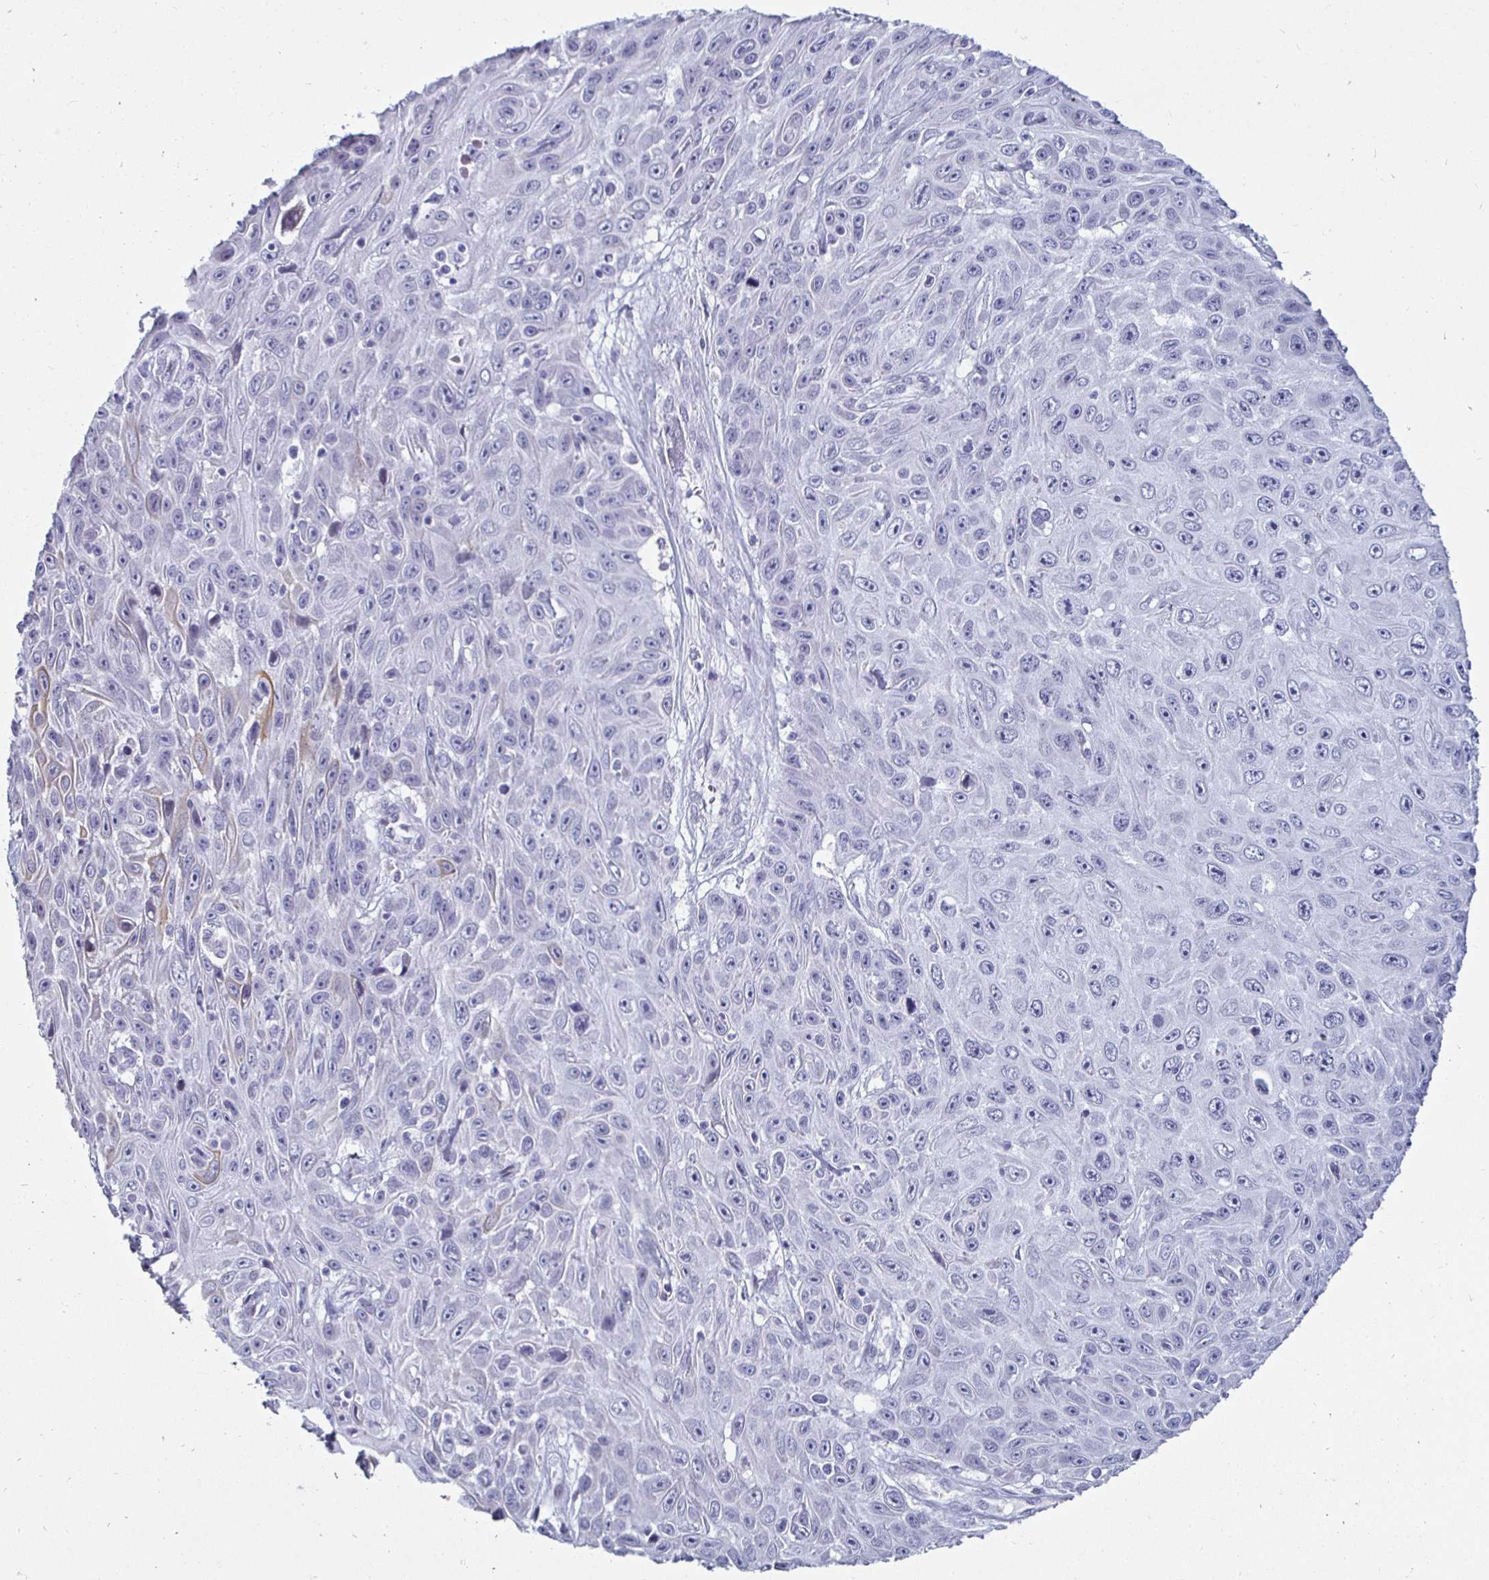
{"staining": {"intensity": "negative", "quantity": "none", "location": "none"}, "tissue": "skin cancer", "cell_type": "Tumor cells", "image_type": "cancer", "snomed": [{"axis": "morphology", "description": "Squamous cell carcinoma, NOS"}, {"axis": "topography", "description": "Skin"}], "caption": "This is an immunohistochemistry (IHC) image of human skin squamous cell carcinoma. There is no positivity in tumor cells.", "gene": "KRT4", "patient": {"sex": "male", "age": 82}}